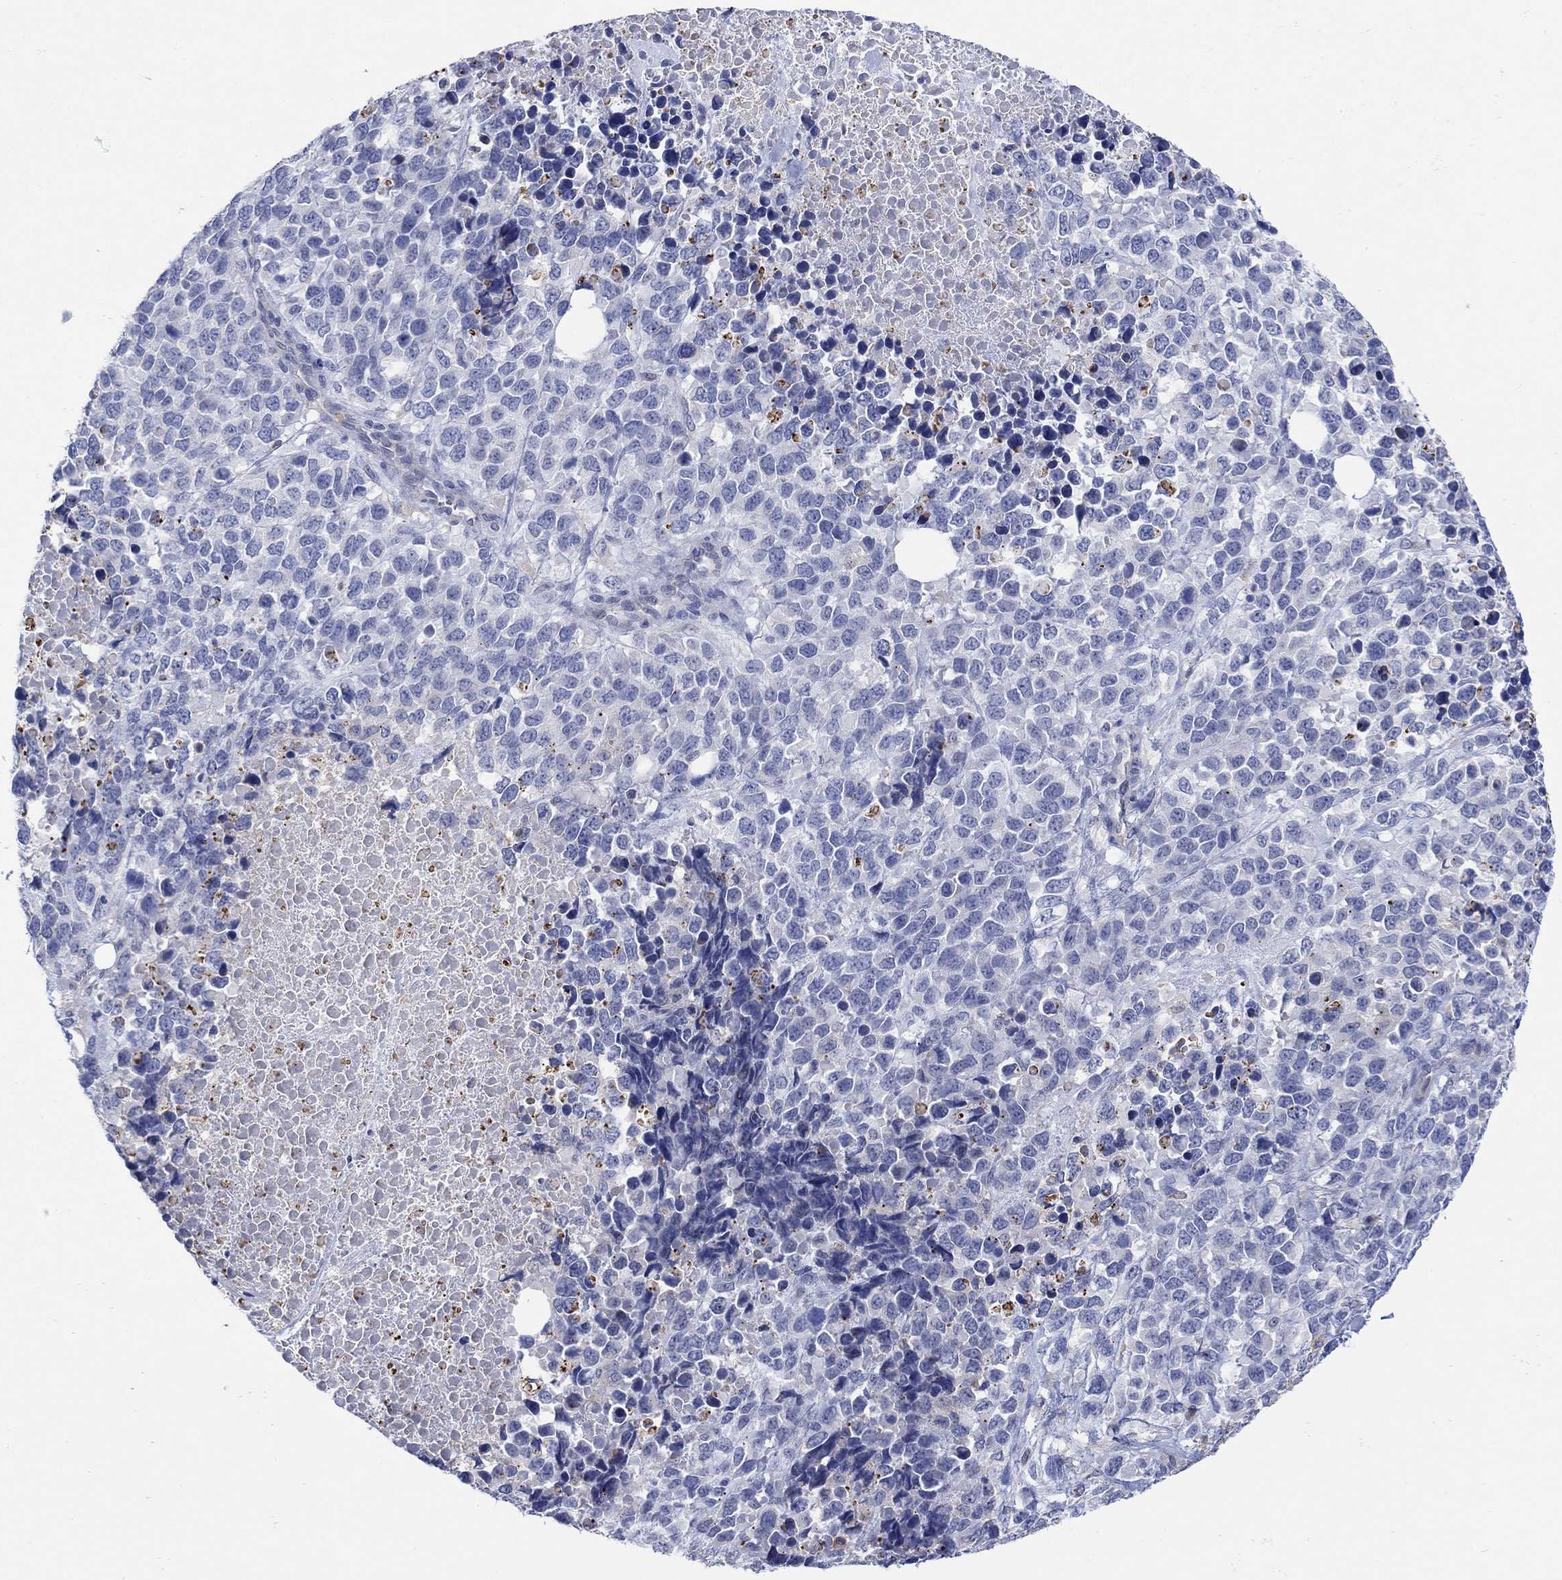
{"staining": {"intensity": "negative", "quantity": "none", "location": "none"}, "tissue": "melanoma", "cell_type": "Tumor cells", "image_type": "cancer", "snomed": [{"axis": "morphology", "description": "Malignant melanoma, Metastatic site"}, {"axis": "topography", "description": "Skin"}], "caption": "The histopathology image shows no staining of tumor cells in malignant melanoma (metastatic site).", "gene": "TEKT3", "patient": {"sex": "male", "age": 84}}